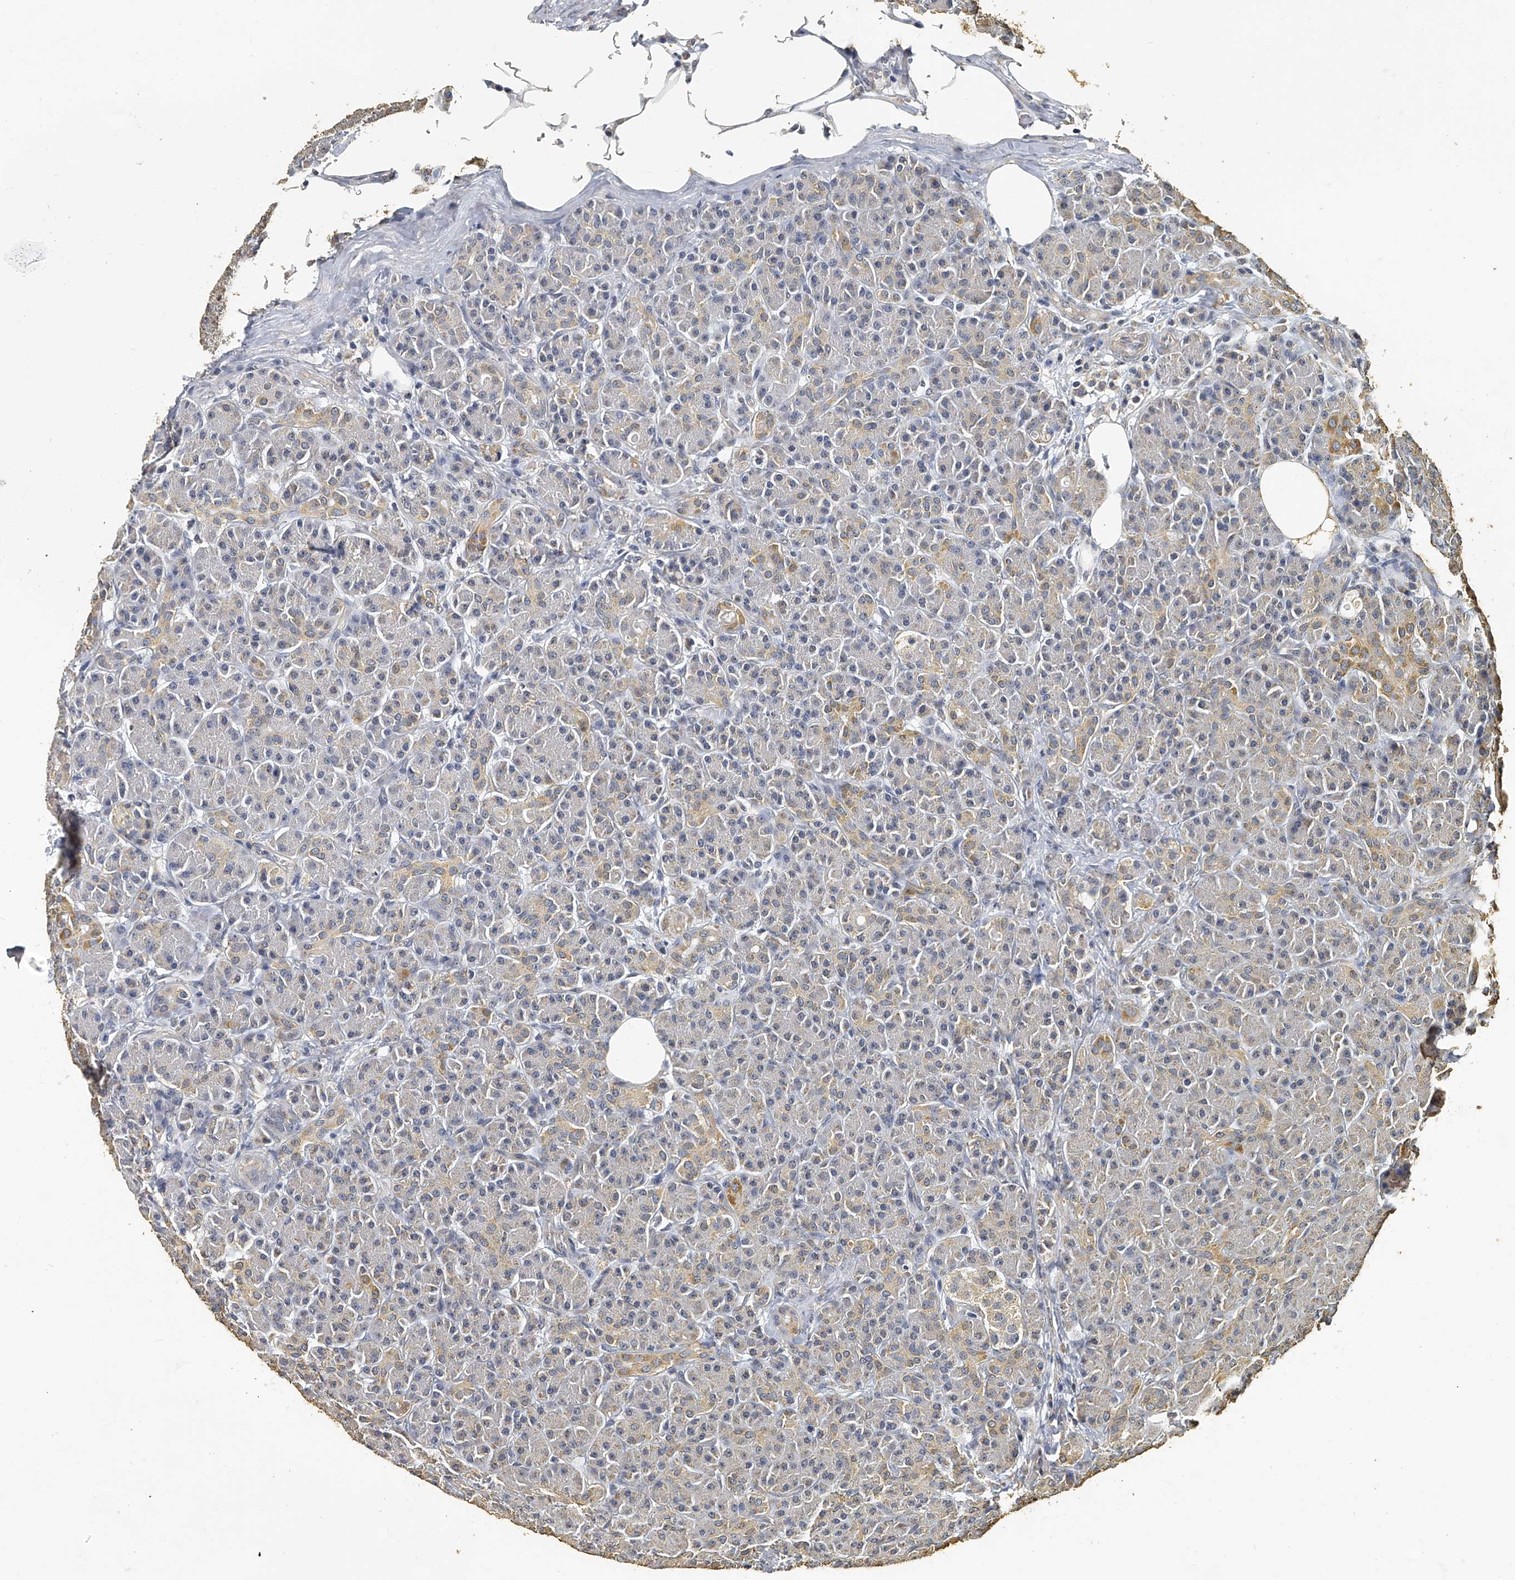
{"staining": {"intensity": "moderate", "quantity": "<25%", "location": "cytoplasmic/membranous"}, "tissue": "pancreas", "cell_type": "Exocrine glandular cells", "image_type": "normal", "snomed": [{"axis": "morphology", "description": "Normal tissue, NOS"}, {"axis": "topography", "description": "Pancreas"}], "caption": "Immunohistochemistry histopathology image of benign pancreas: human pancreas stained using immunohistochemistry (IHC) reveals low levels of moderate protein expression localized specifically in the cytoplasmic/membranous of exocrine glandular cells, appearing as a cytoplasmic/membranous brown color.", "gene": "MRPL28", "patient": {"sex": "male", "age": 63}}